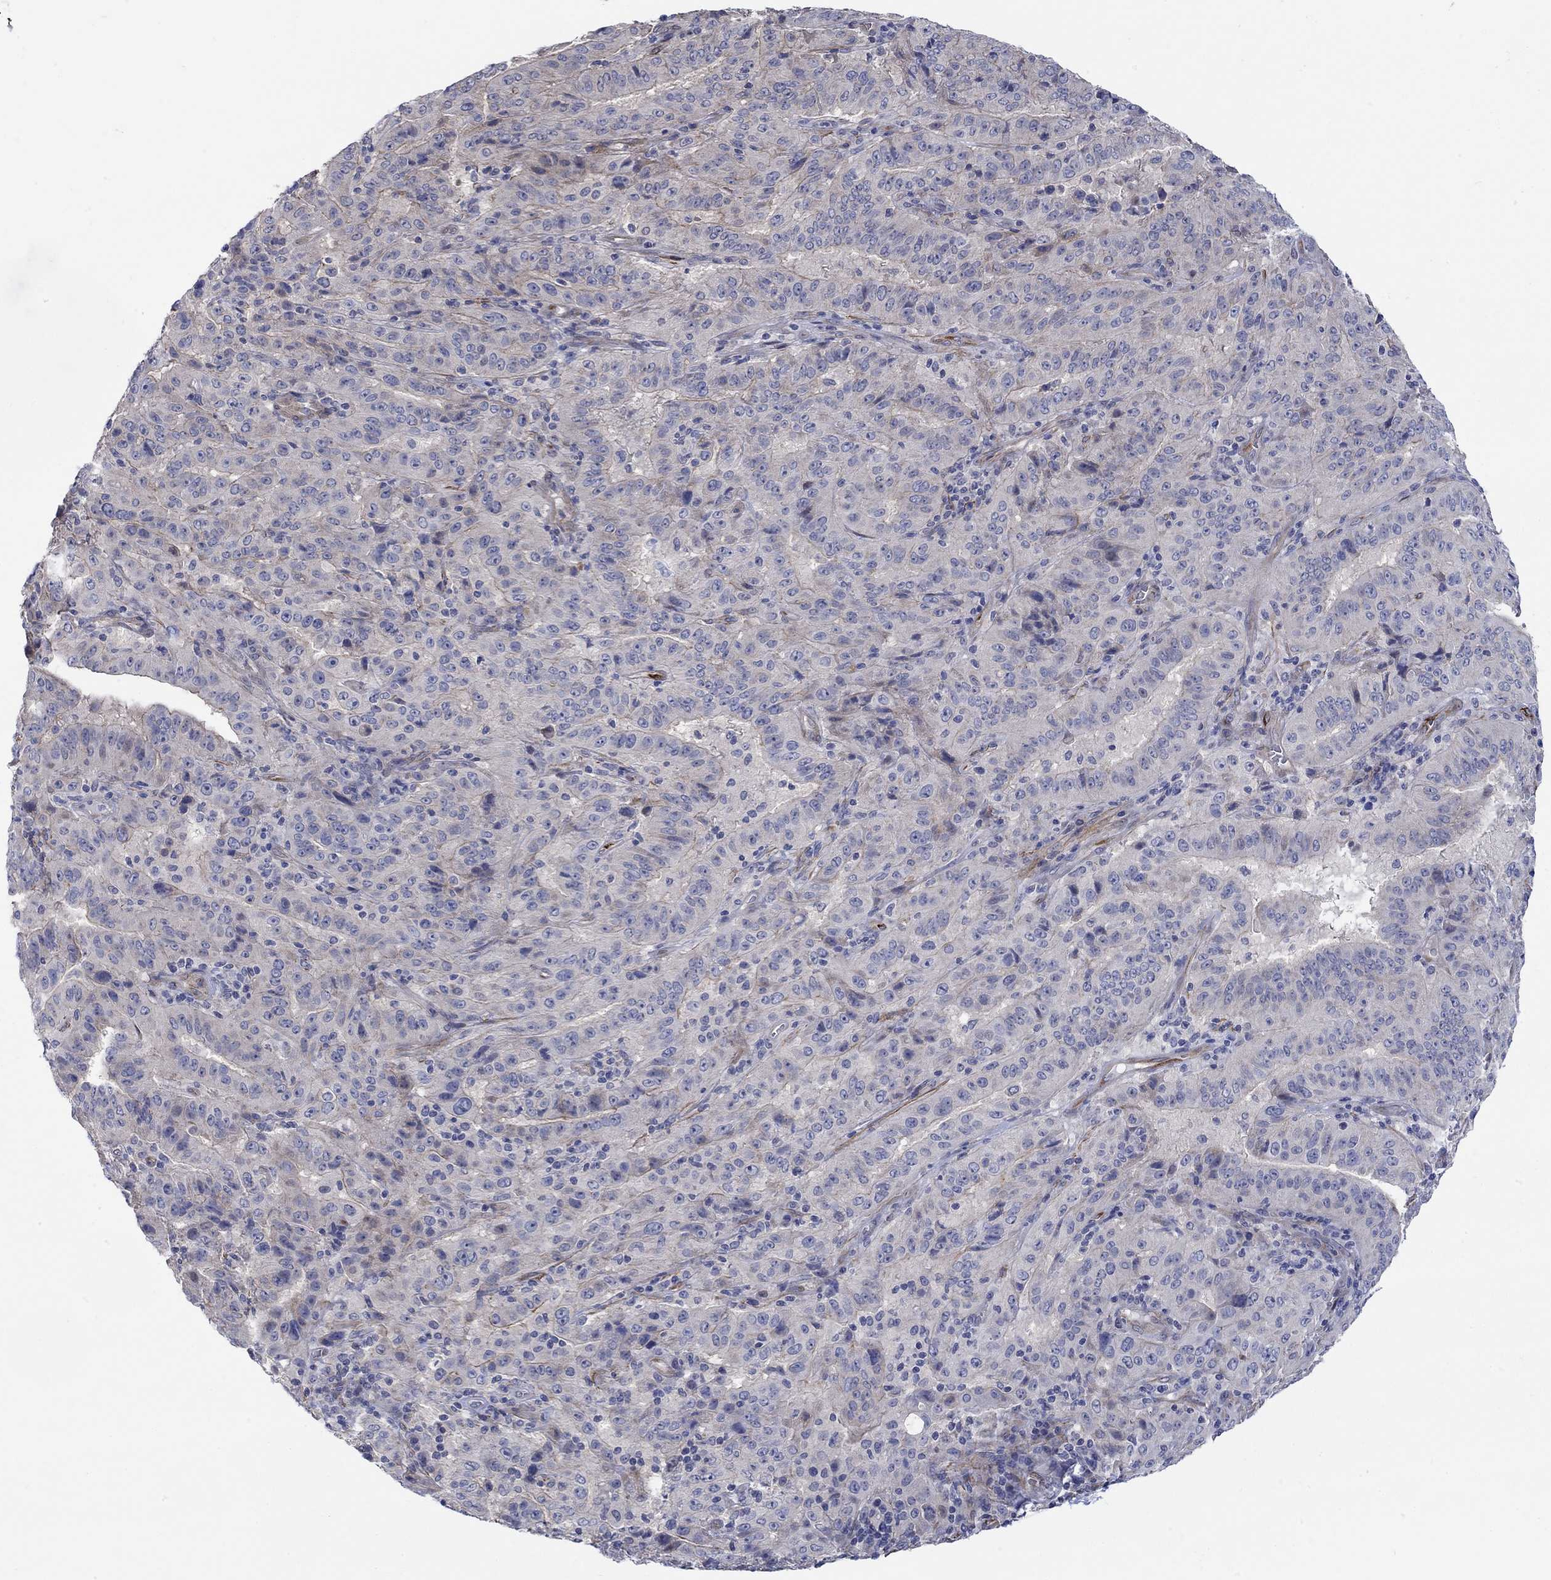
{"staining": {"intensity": "weak", "quantity": "<25%", "location": "cytoplasmic/membranous"}, "tissue": "pancreatic cancer", "cell_type": "Tumor cells", "image_type": "cancer", "snomed": [{"axis": "morphology", "description": "Adenocarcinoma, NOS"}, {"axis": "topography", "description": "Pancreas"}], "caption": "The immunohistochemistry (IHC) photomicrograph has no significant expression in tumor cells of adenocarcinoma (pancreatic) tissue.", "gene": "SCN7A", "patient": {"sex": "male", "age": 63}}